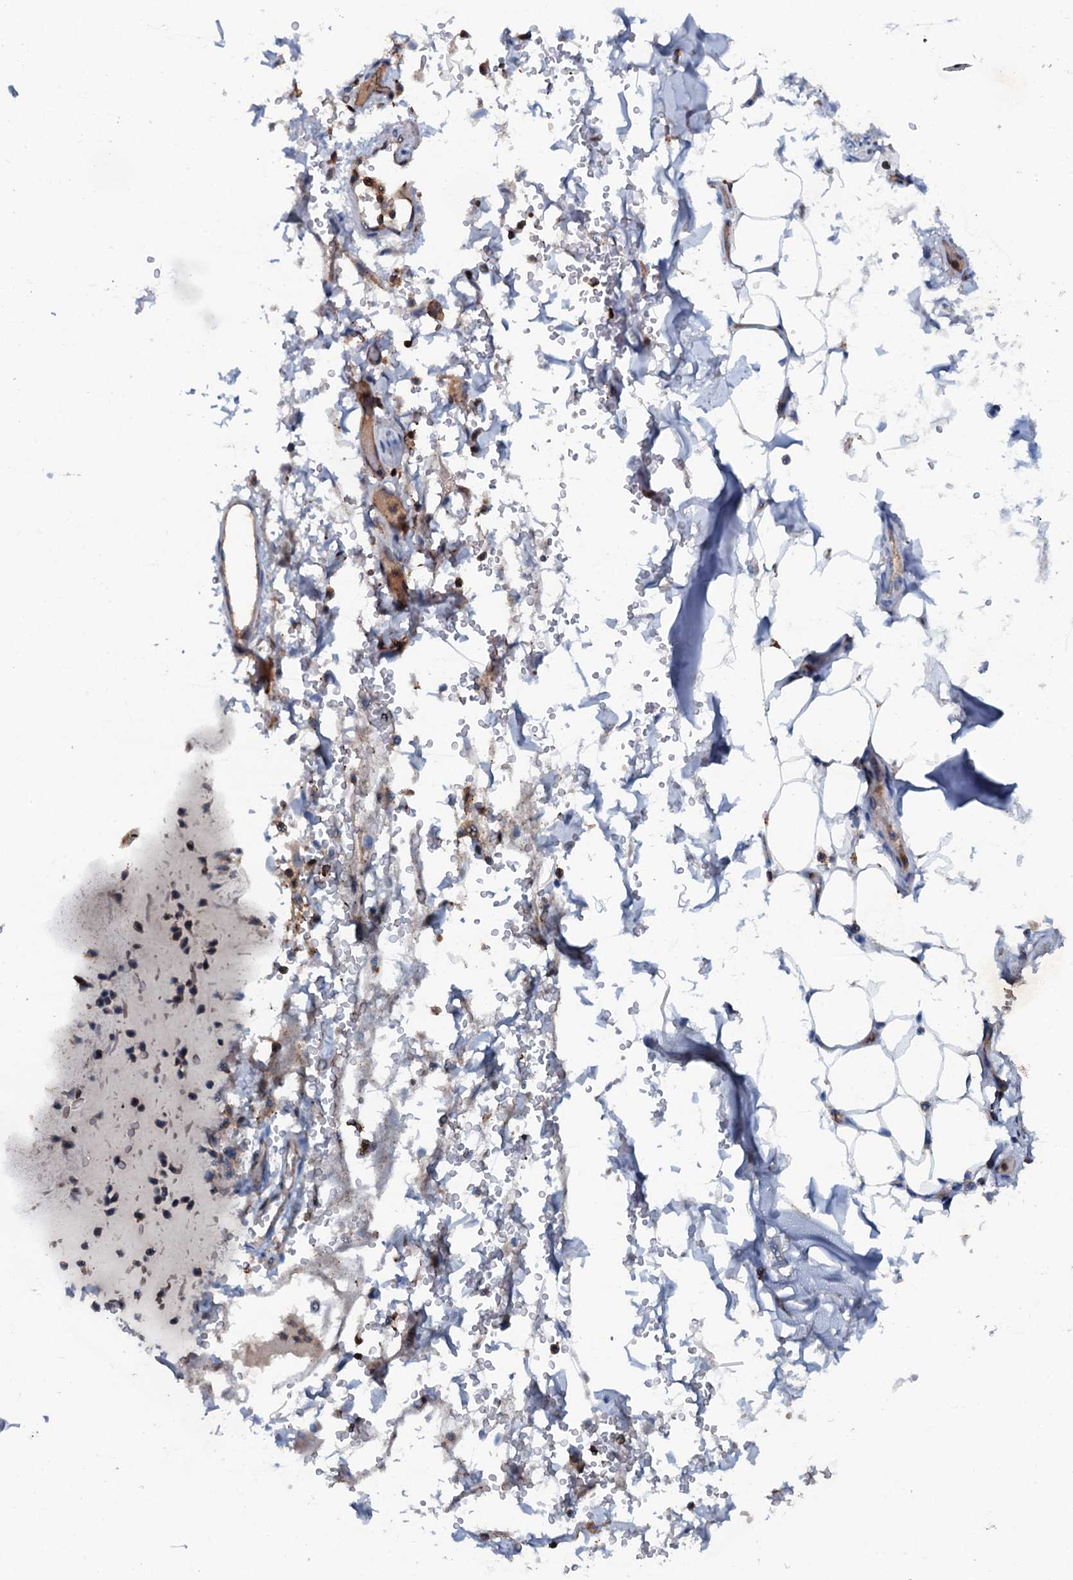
{"staining": {"intensity": "negative", "quantity": "none", "location": "none"}, "tissue": "adipose tissue", "cell_type": "Adipocytes", "image_type": "normal", "snomed": [{"axis": "morphology", "description": "Normal tissue, NOS"}, {"axis": "topography", "description": "Lymph node"}, {"axis": "topography", "description": "Cartilage tissue"}, {"axis": "topography", "description": "Bronchus"}], "caption": "This is a image of IHC staining of normal adipose tissue, which shows no positivity in adipocytes.", "gene": "MS4A4E", "patient": {"sex": "male", "age": 63}}